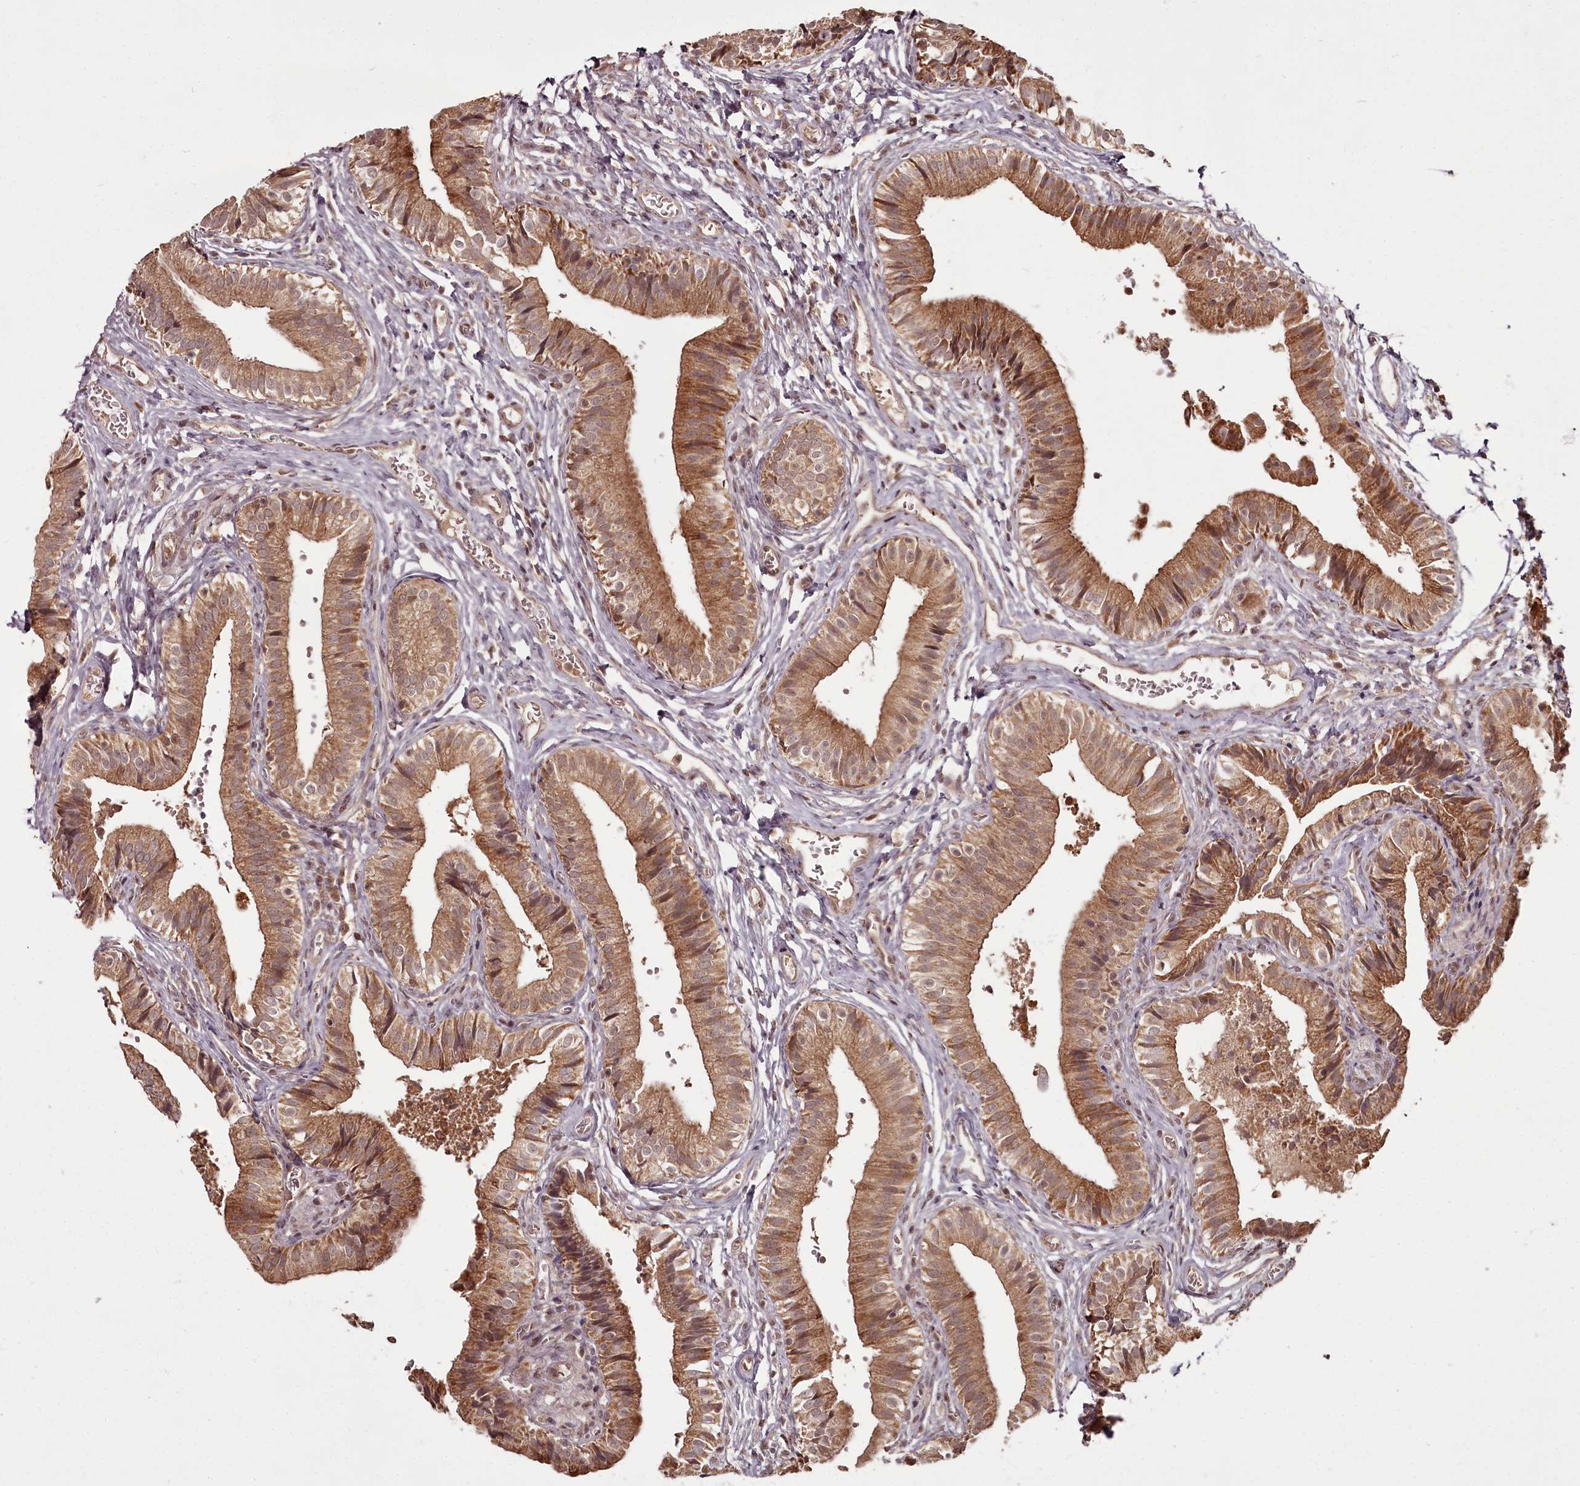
{"staining": {"intensity": "moderate", "quantity": ">75%", "location": "cytoplasmic/membranous"}, "tissue": "gallbladder", "cell_type": "Glandular cells", "image_type": "normal", "snomed": [{"axis": "morphology", "description": "Normal tissue, NOS"}, {"axis": "topography", "description": "Gallbladder"}], "caption": "Protein expression analysis of normal gallbladder shows moderate cytoplasmic/membranous positivity in approximately >75% of glandular cells. Nuclei are stained in blue.", "gene": "PCBP2", "patient": {"sex": "female", "age": 47}}